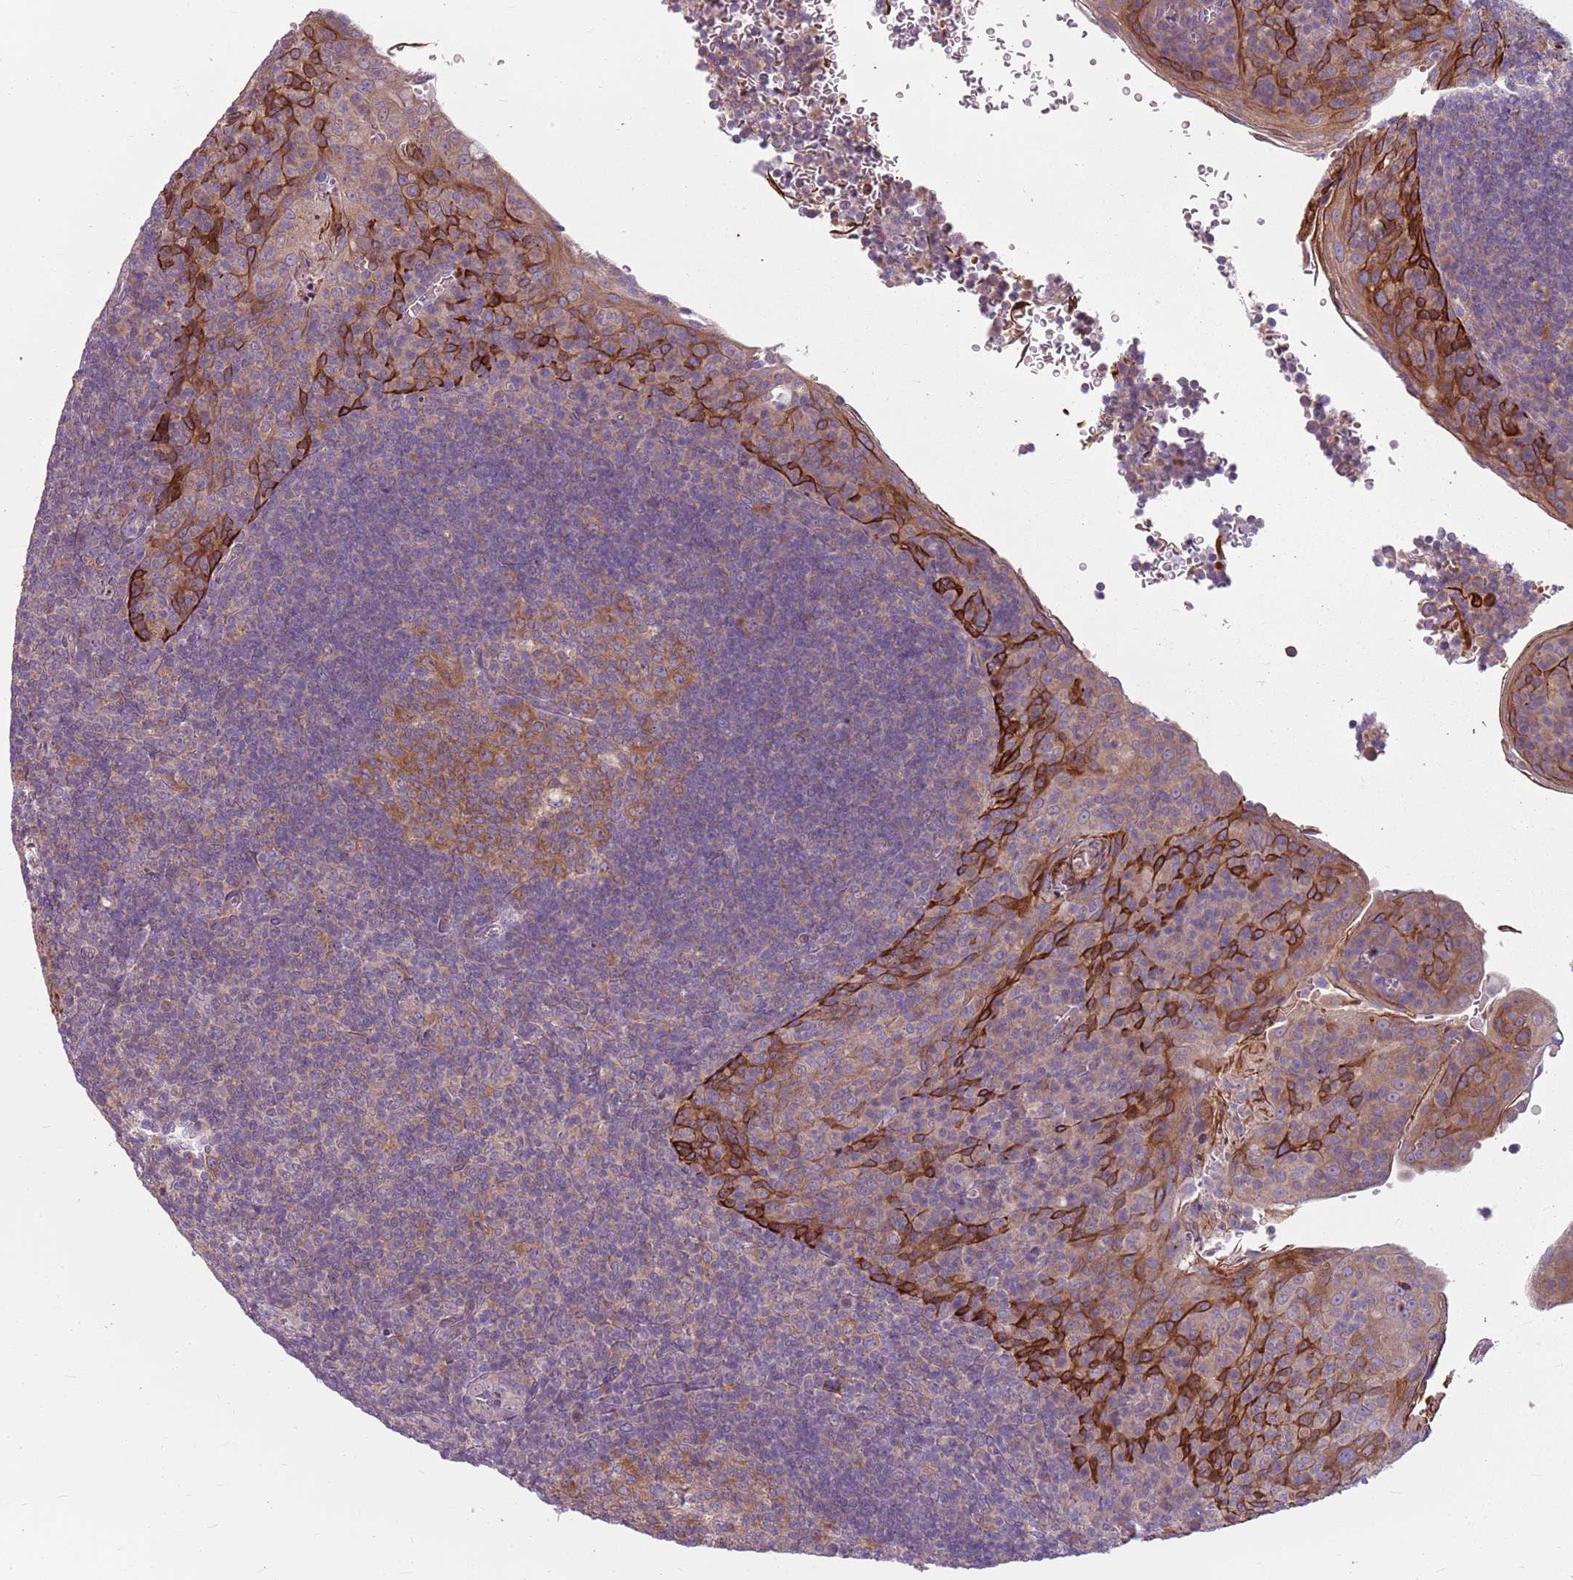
{"staining": {"intensity": "moderate", "quantity": "25%-75%", "location": "cytoplasmic/membranous"}, "tissue": "tonsil", "cell_type": "Germinal center cells", "image_type": "normal", "snomed": [{"axis": "morphology", "description": "Normal tissue, NOS"}, {"axis": "topography", "description": "Tonsil"}], "caption": "Approximately 25%-75% of germinal center cells in normal tonsil exhibit moderate cytoplasmic/membranous protein positivity as visualized by brown immunohistochemical staining.", "gene": "HSPA14", "patient": {"sex": "male", "age": 17}}